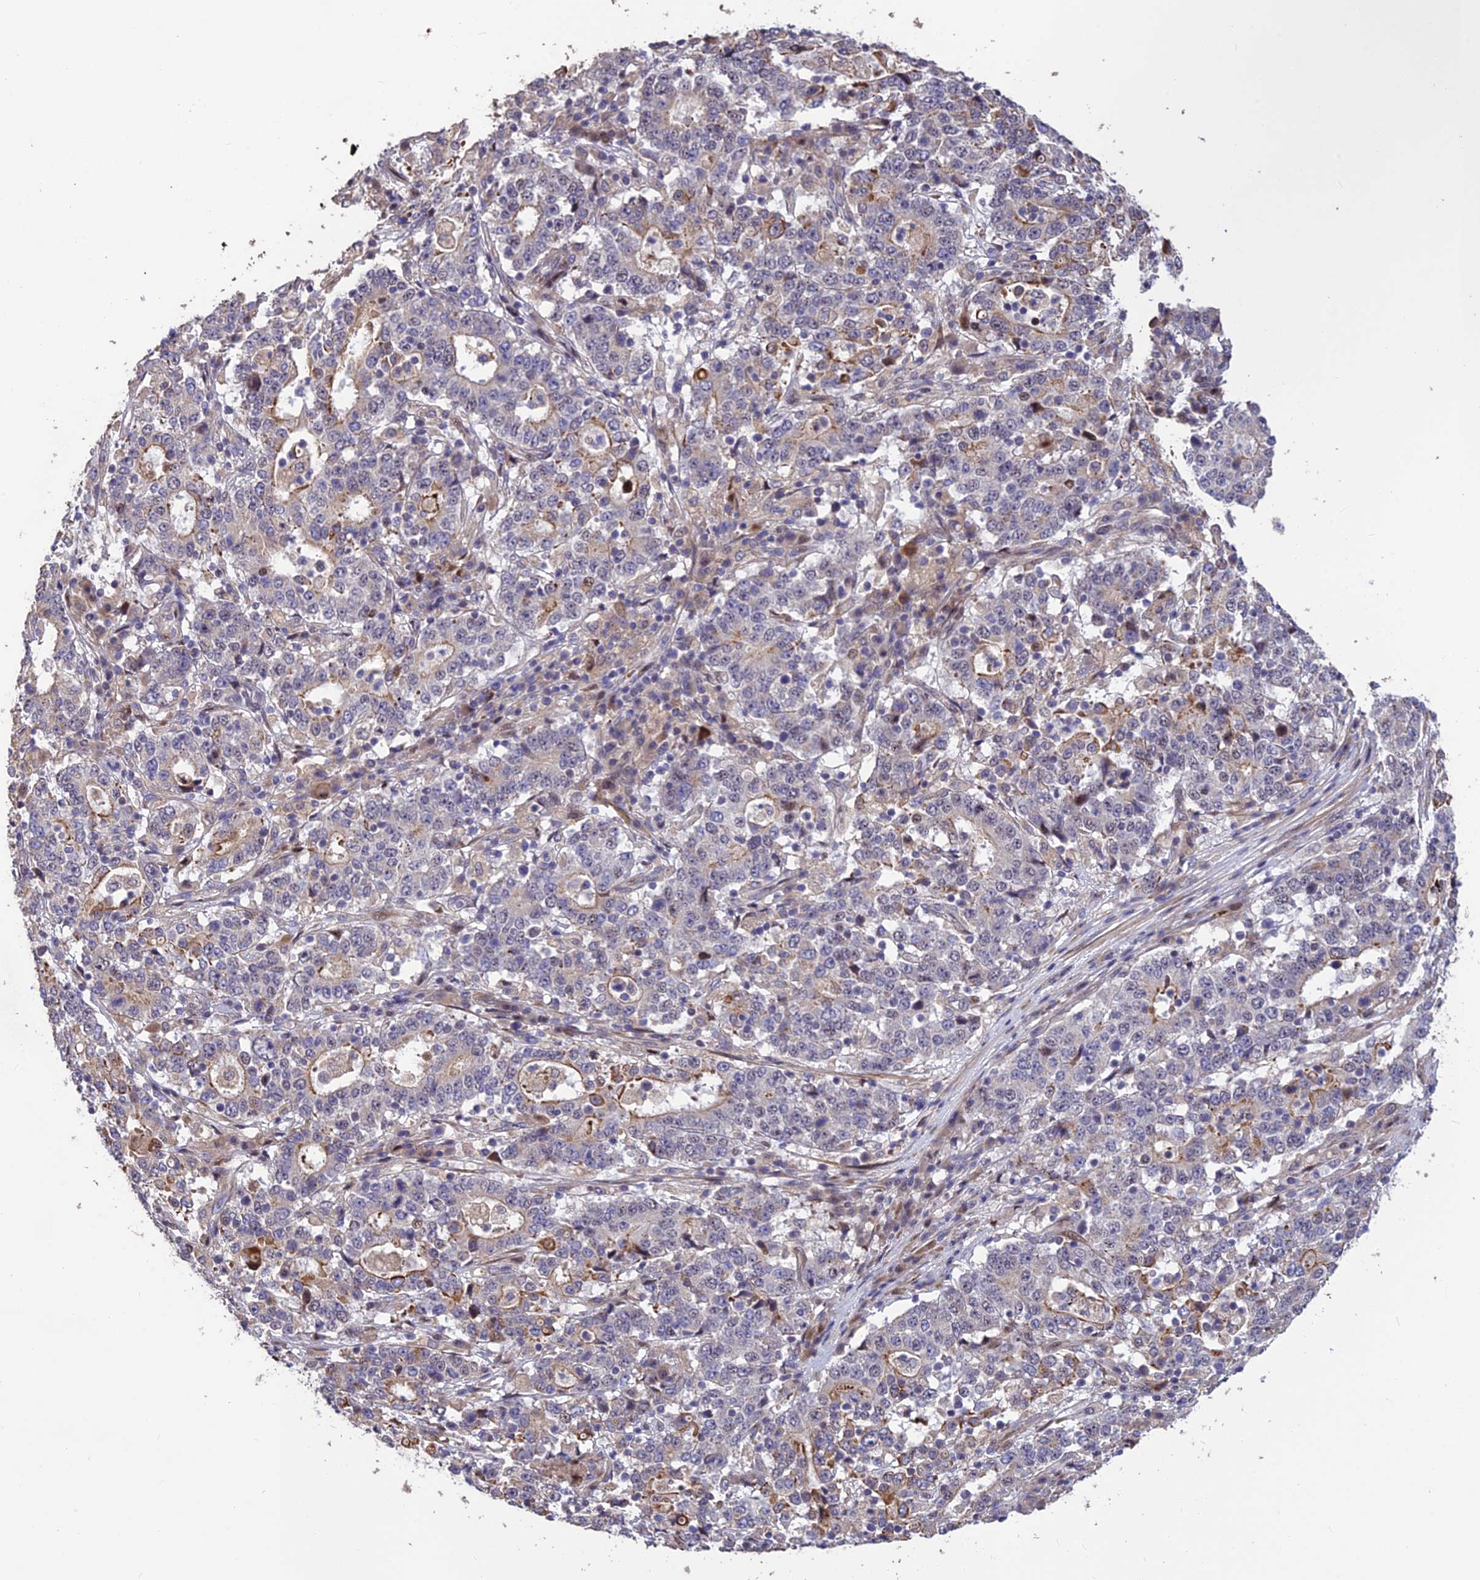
{"staining": {"intensity": "moderate", "quantity": "<25%", "location": "cytoplasmic/membranous"}, "tissue": "stomach cancer", "cell_type": "Tumor cells", "image_type": "cancer", "snomed": [{"axis": "morphology", "description": "Adenocarcinoma, NOS"}, {"axis": "topography", "description": "Stomach"}], "caption": "Tumor cells display moderate cytoplasmic/membranous expression in approximately <25% of cells in stomach cancer (adenocarcinoma).", "gene": "SPG21", "patient": {"sex": "male", "age": 59}}